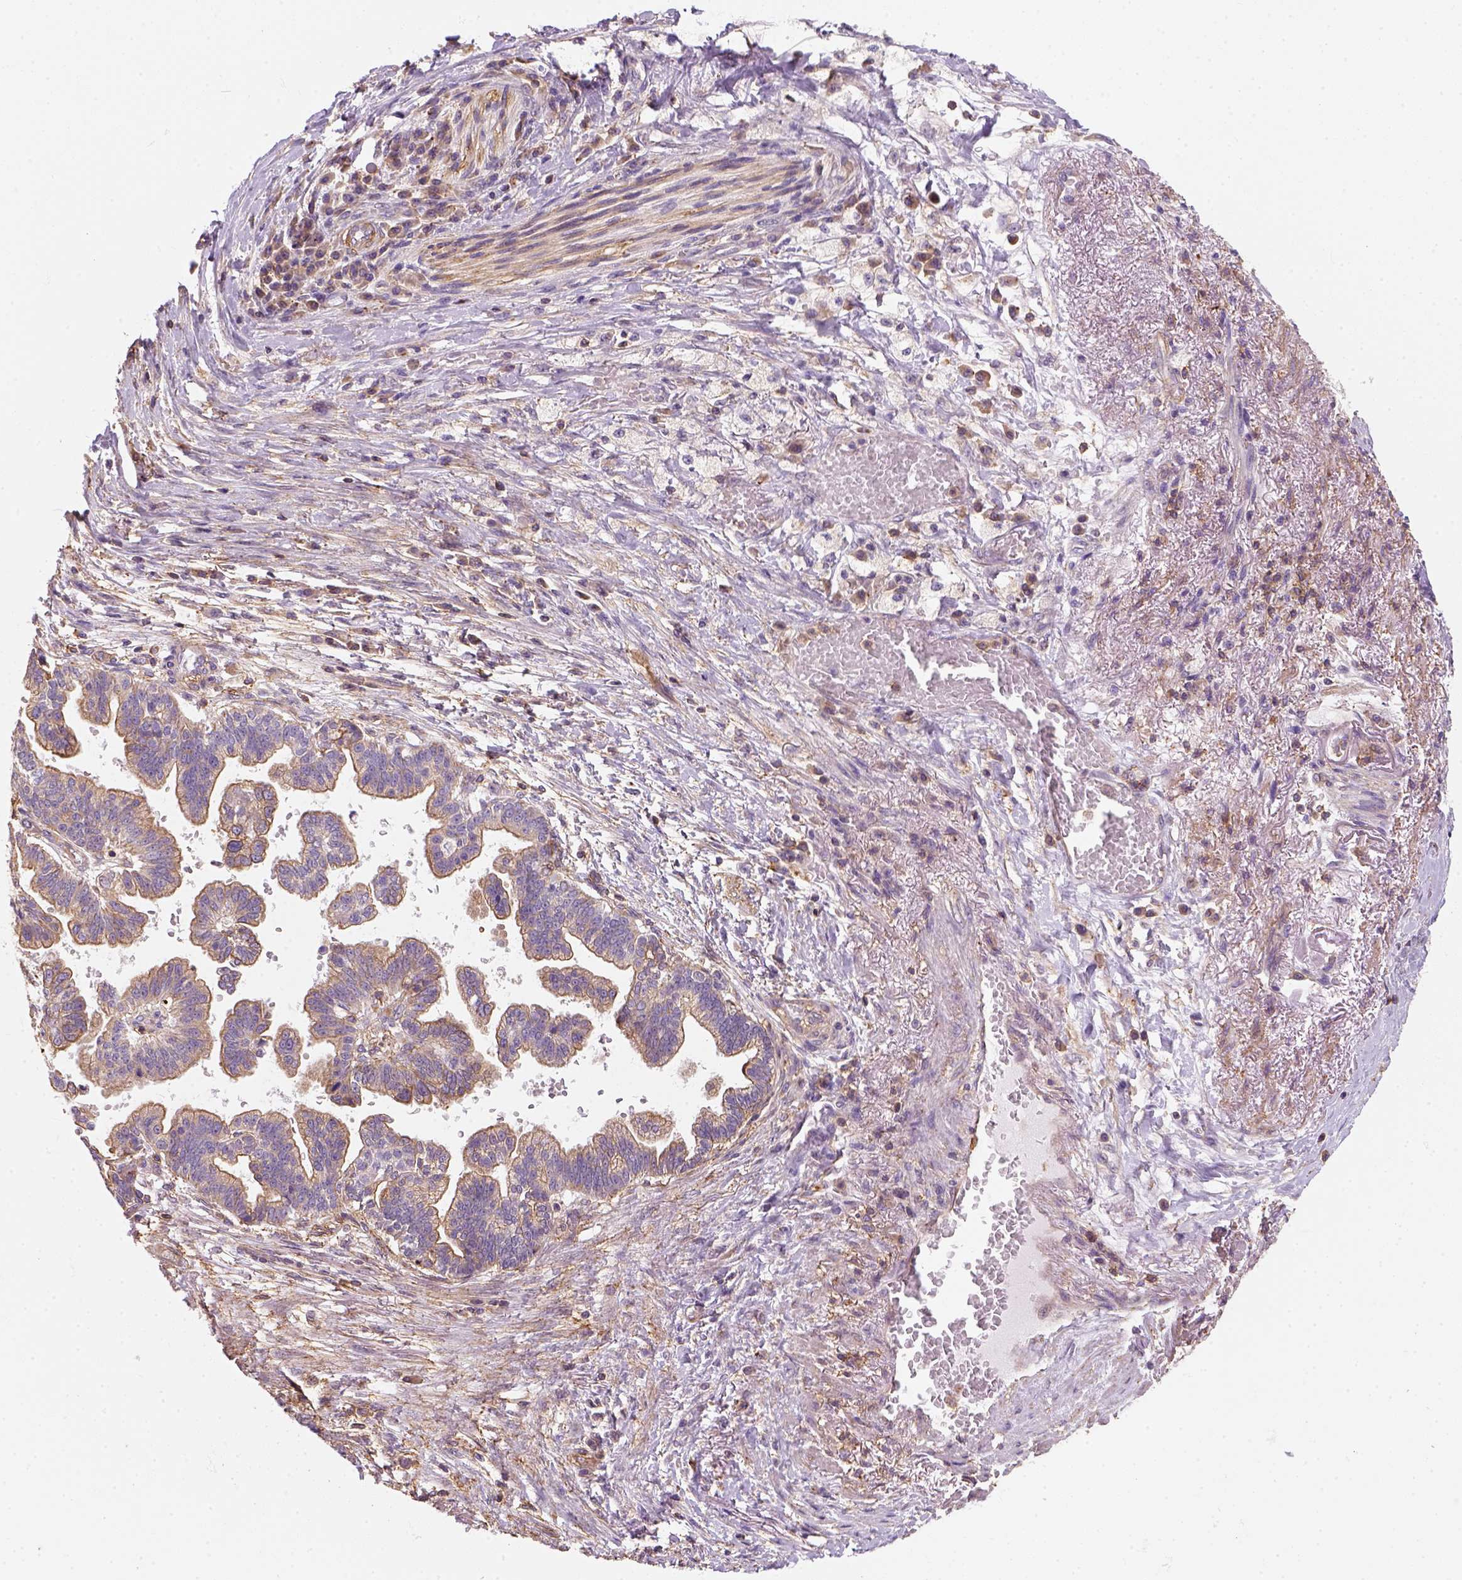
{"staining": {"intensity": "moderate", "quantity": ">75%", "location": "cytoplasmic/membranous"}, "tissue": "stomach cancer", "cell_type": "Tumor cells", "image_type": "cancer", "snomed": [{"axis": "morphology", "description": "Adenocarcinoma, NOS"}, {"axis": "topography", "description": "Stomach"}], "caption": "Immunohistochemical staining of human stomach cancer displays medium levels of moderate cytoplasmic/membranous protein positivity in about >75% of tumor cells.", "gene": "GPRC5D", "patient": {"sex": "male", "age": 83}}